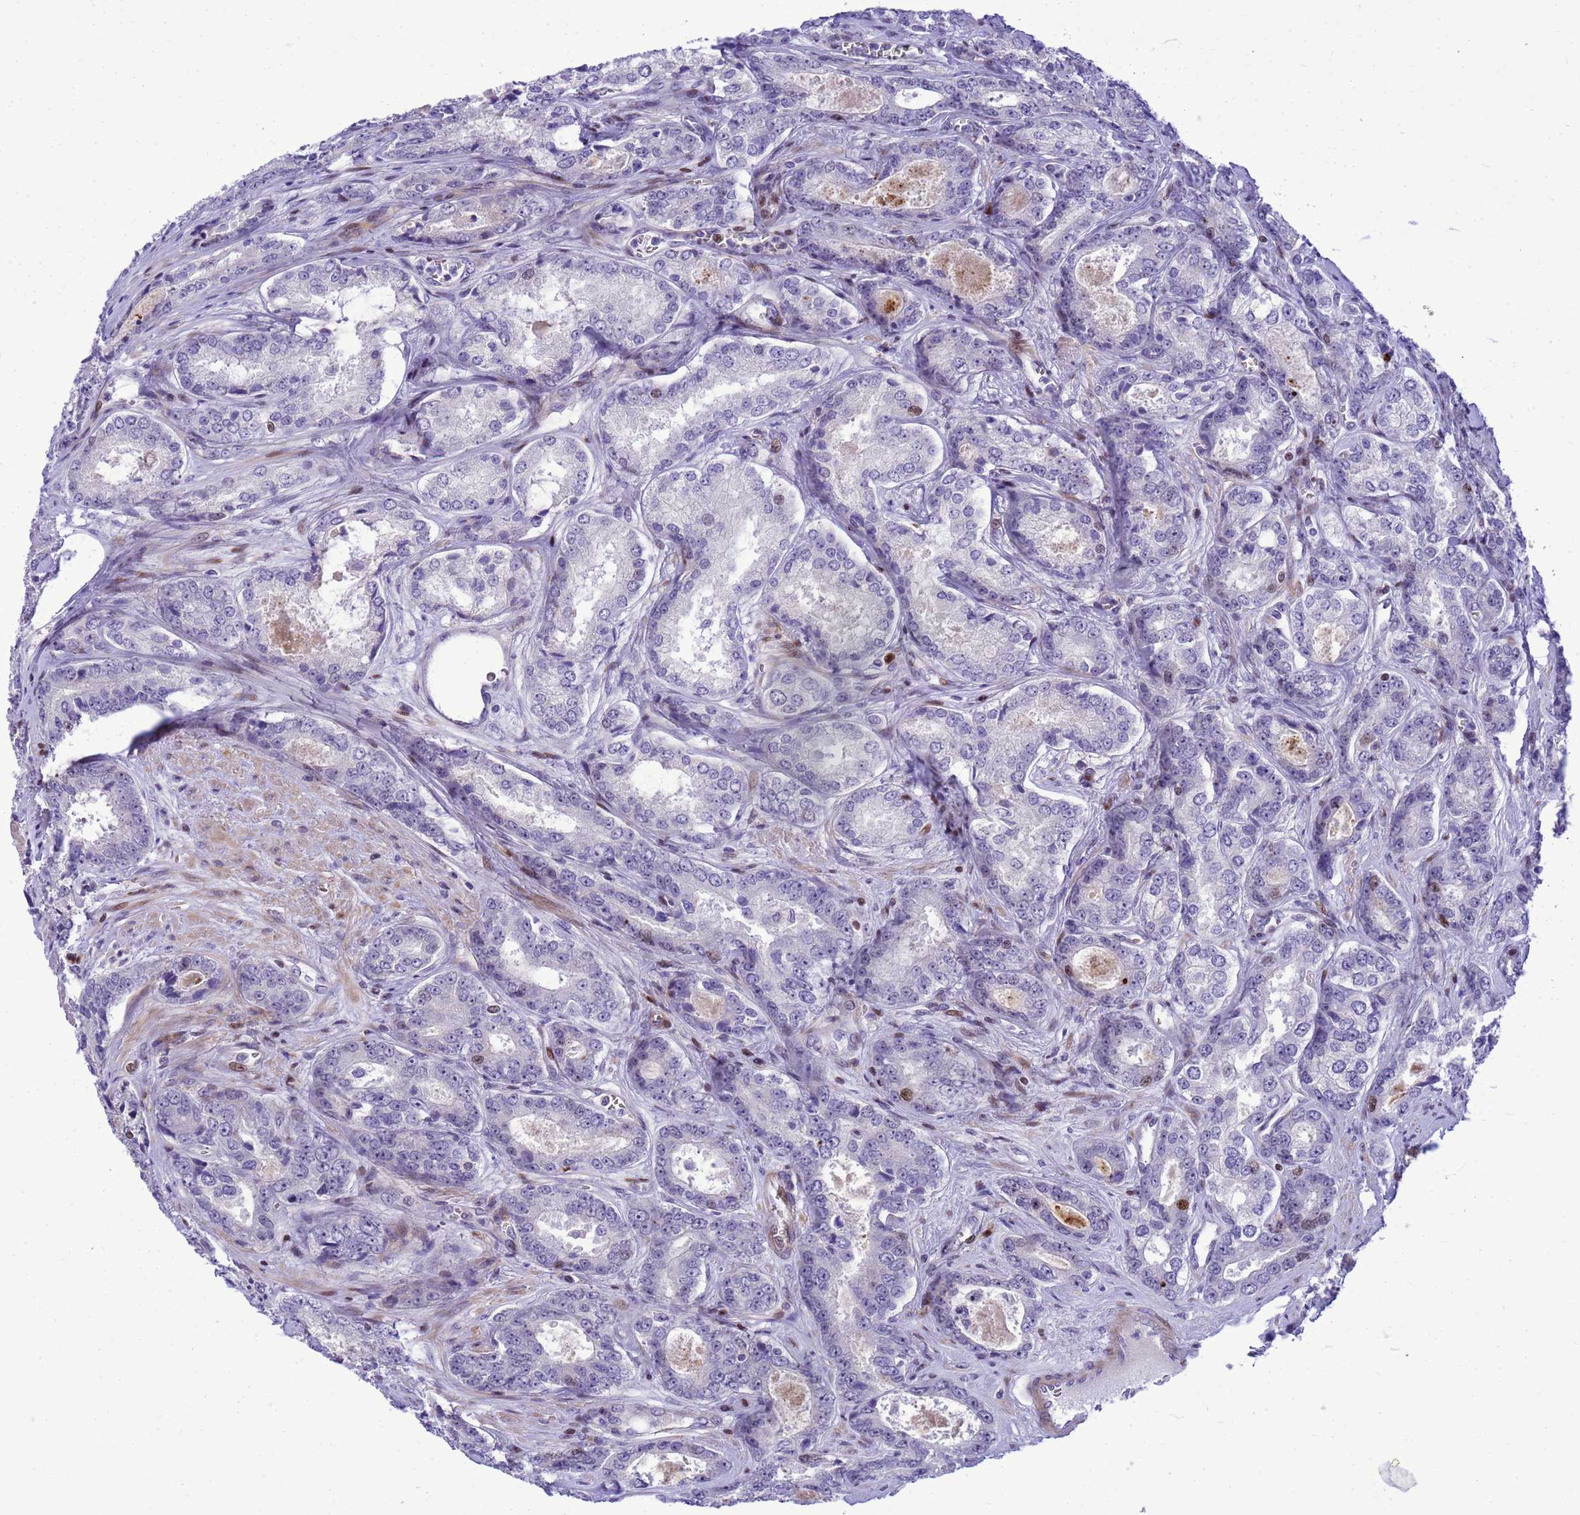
{"staining": {"intensity": "negative", "quantity": "none", "location": "none"}, "tissue": "prostate cancer", "cell_type": "Tumor cells", "image_type": "cancer", "snomed": [{"axis": "morphology", "description": "Adenocarcinoma, Low grade"}, {"axis": "topography", "description": "Prostate"}], "caption": "Histopathology image shows no significant protein staining in tumor cells of prostate adenocarcinoma (low-grade).", "gene": "ADAMTS7", "patient": {"sex": "male", "age": 68}}